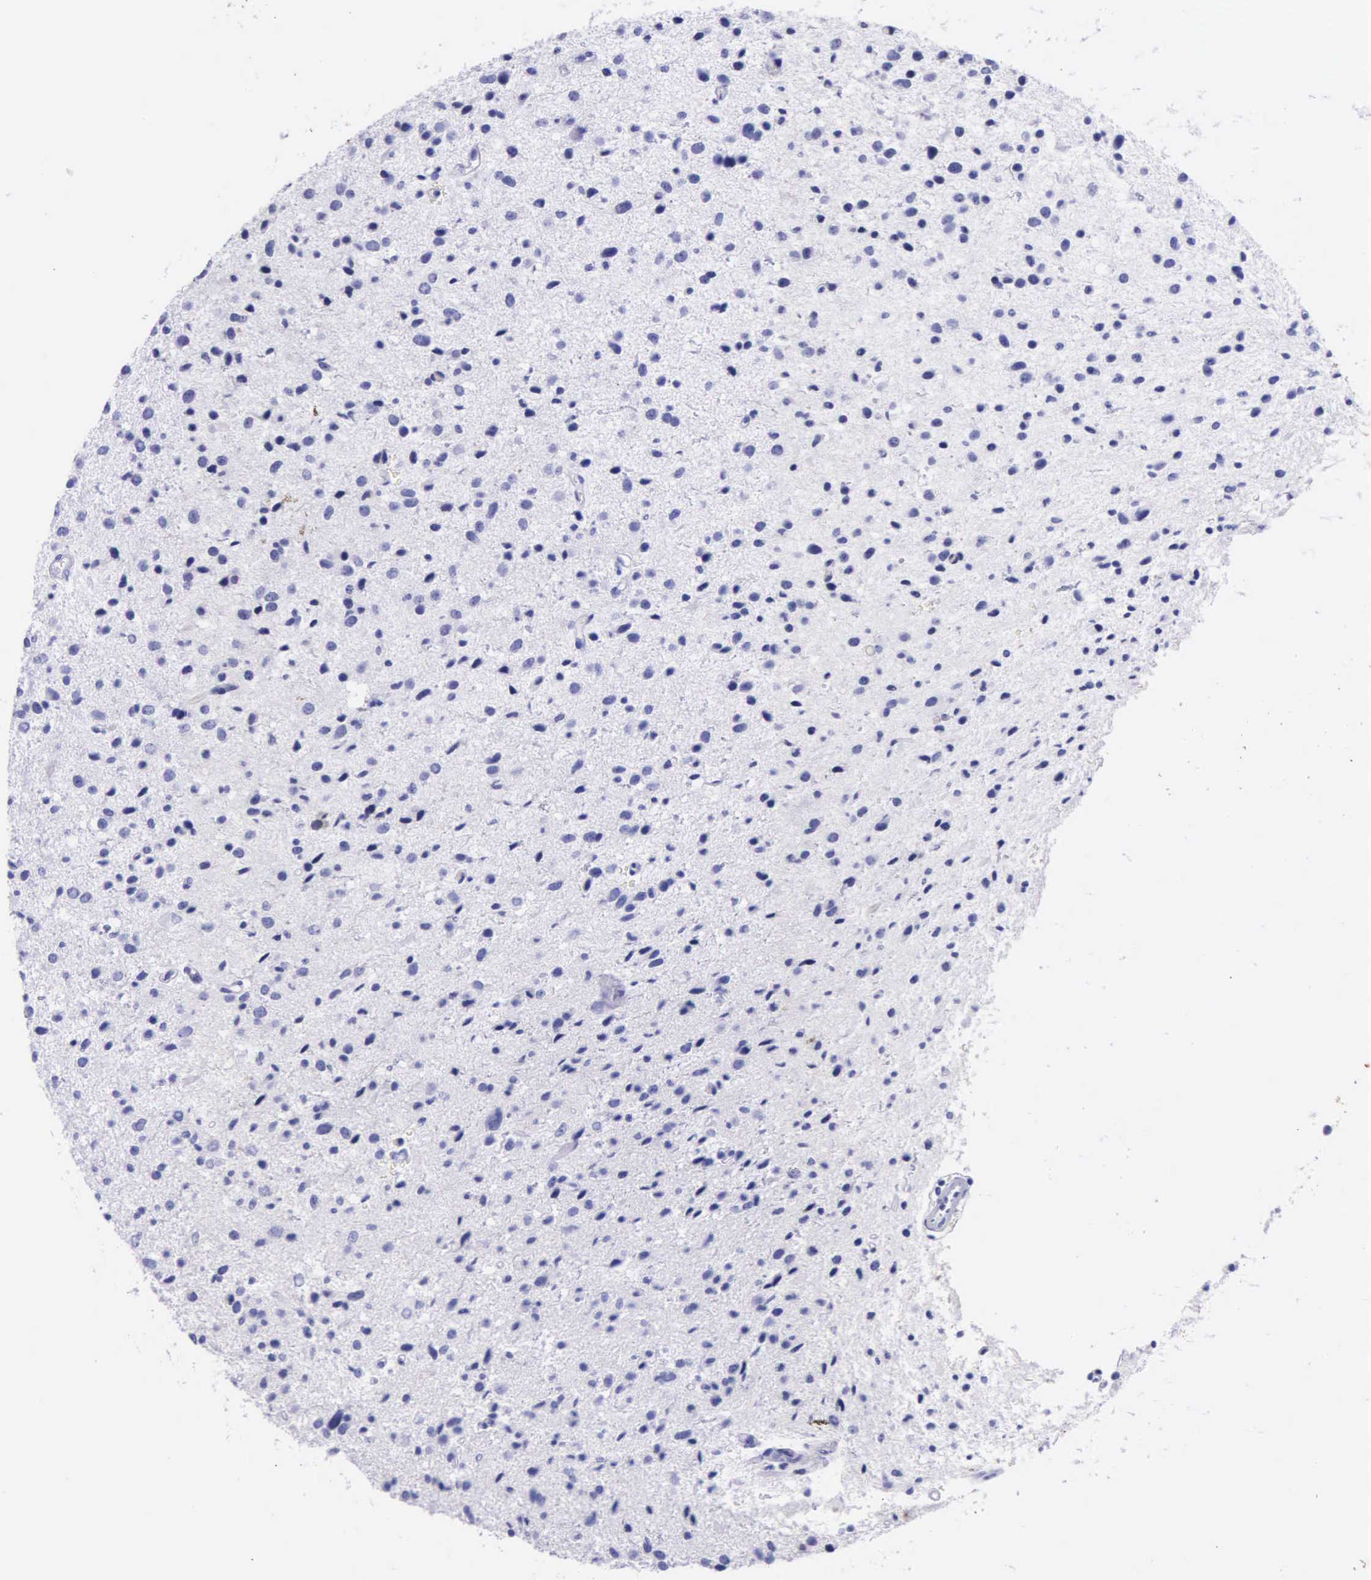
{"staining": {"intensity": "negative", "quantity": "none", "location": "none"}, "tissue": "glioma", "cell_type": "Tumor cells", "image_type": "cancer", "snomed": [{"axis": "morphology", "description": "Glioma, malignant, Low grade"}, {"axis": "topography", "description": "Brain"}], "caption": "Immunohistochemistry (IHC) of human malignant glioma (low-grade) reveals no positivity in tumor cells.", "gene": "KLK3", "patient": {"sex": "female", "age": 46}}